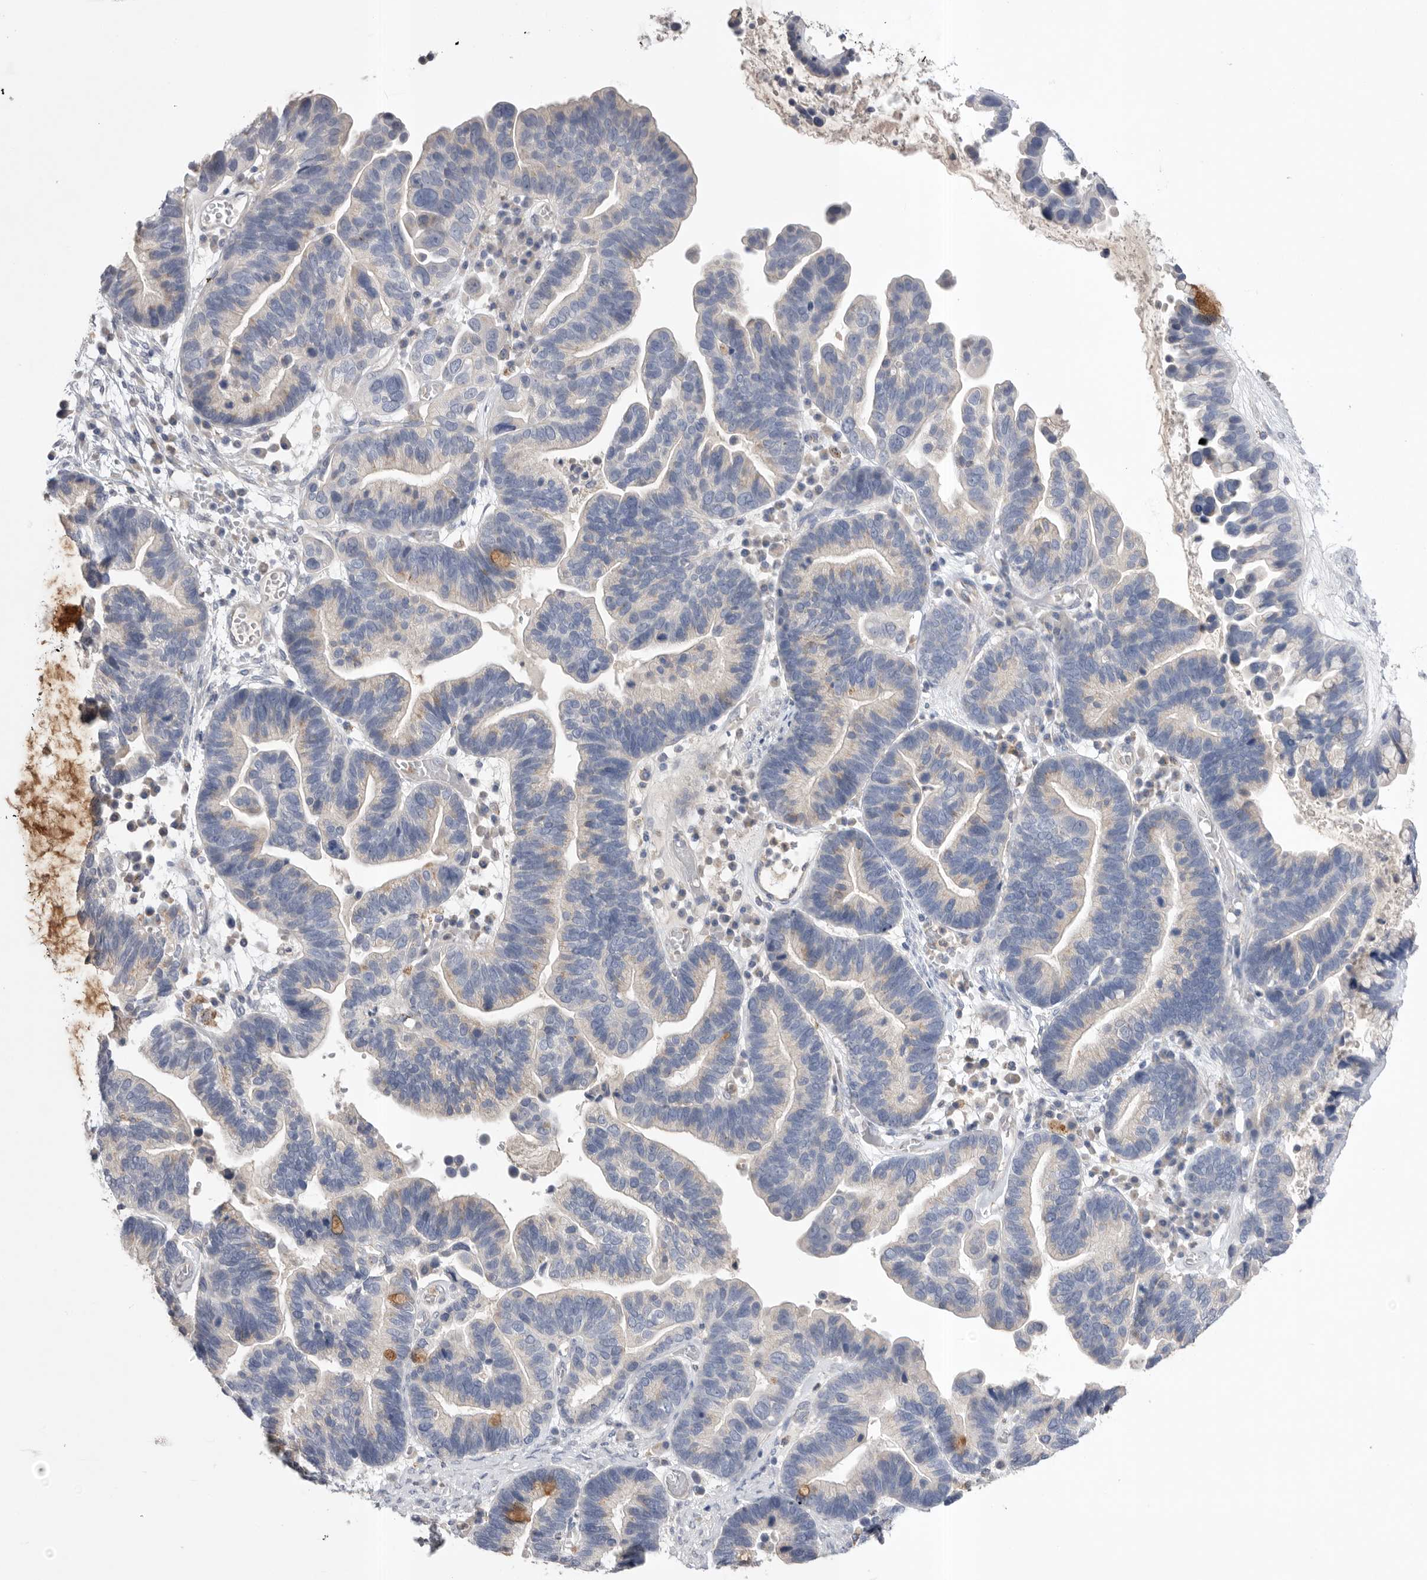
{"staining": {"intensity": "weak", "quantity": "<25%", "location": "cytoplasmic/membranous"}, "tissue": "ovarian cancer", "cell_type": "Tumor cells", "image_type": "cancer", "snomed": [{"axis": "morphology", "description": "Cystadenocarcinoma, serous, NOS"}, {"axis": "topography", "description": "Ovary"}], "caption": "High magnification brightfield microscopy of ovarian cancer stained with DAB (3,3'-diaminobenzidine) (brown) and counterstained with hematoxylin (blue): tumor cells show no significant positivity.", "gene": "CCDC126", "patient": {"sex": "female", "age": 56}}